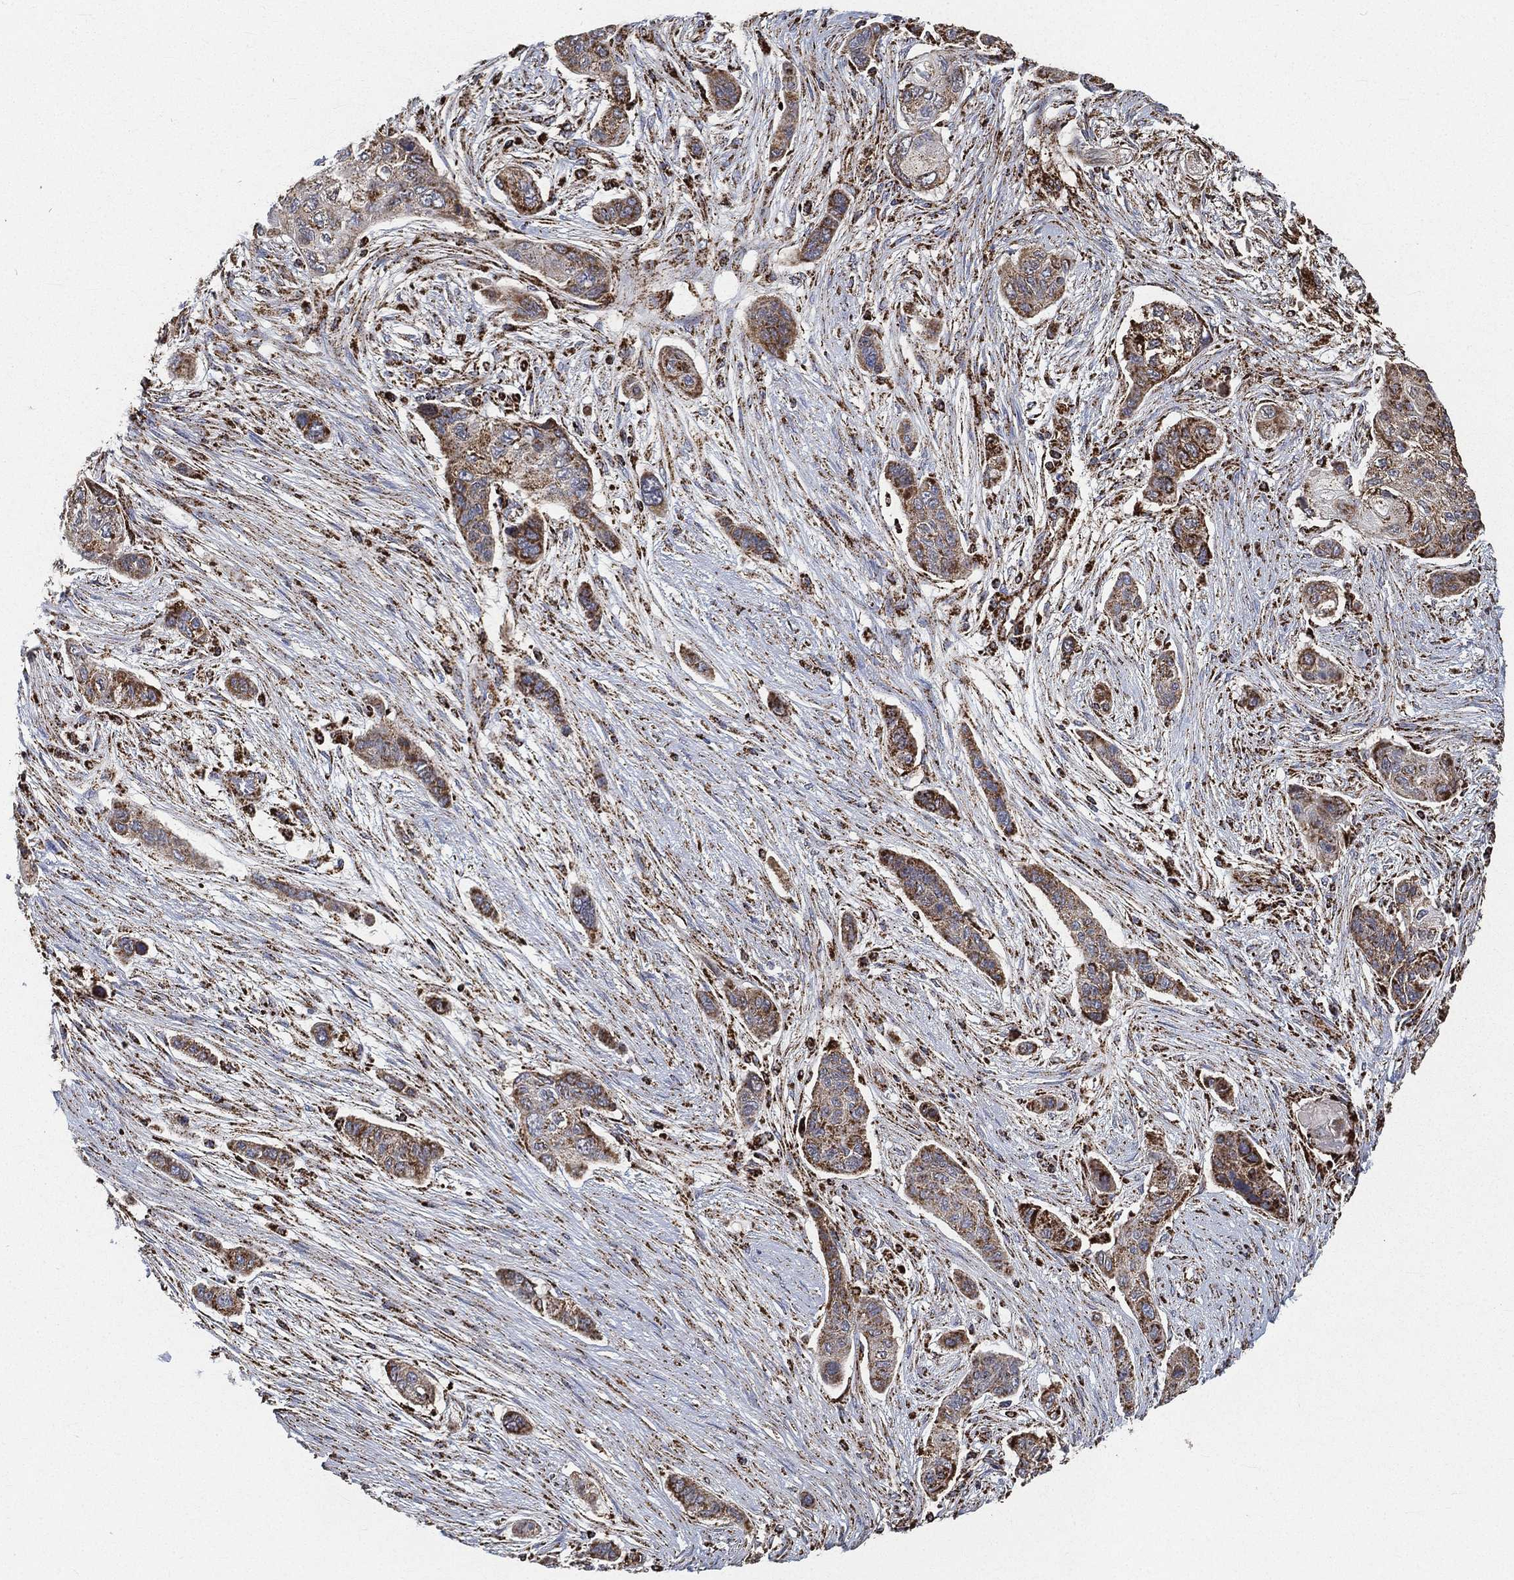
{"staining": {"intensity": "strong", "quantity": ">75%", "location": "cytoplasmic/membranous"}, "tissue": "lung cancer", "cell_type": "Tumor cells", "image_type": "cancer", "snomed": [{"axis": "morphology", "description": "Squamous cell carcinoma, NOS"}, {"axis": "topography", "description": "Lung"}], "caption": "Squamous cell carcinoma (lung) tissue displays strong cytoplasmic/membranous positivity in about >75% of tumor cells", "gene": "SLC38A7", "patient": {"sex": "male", "age": 69}}